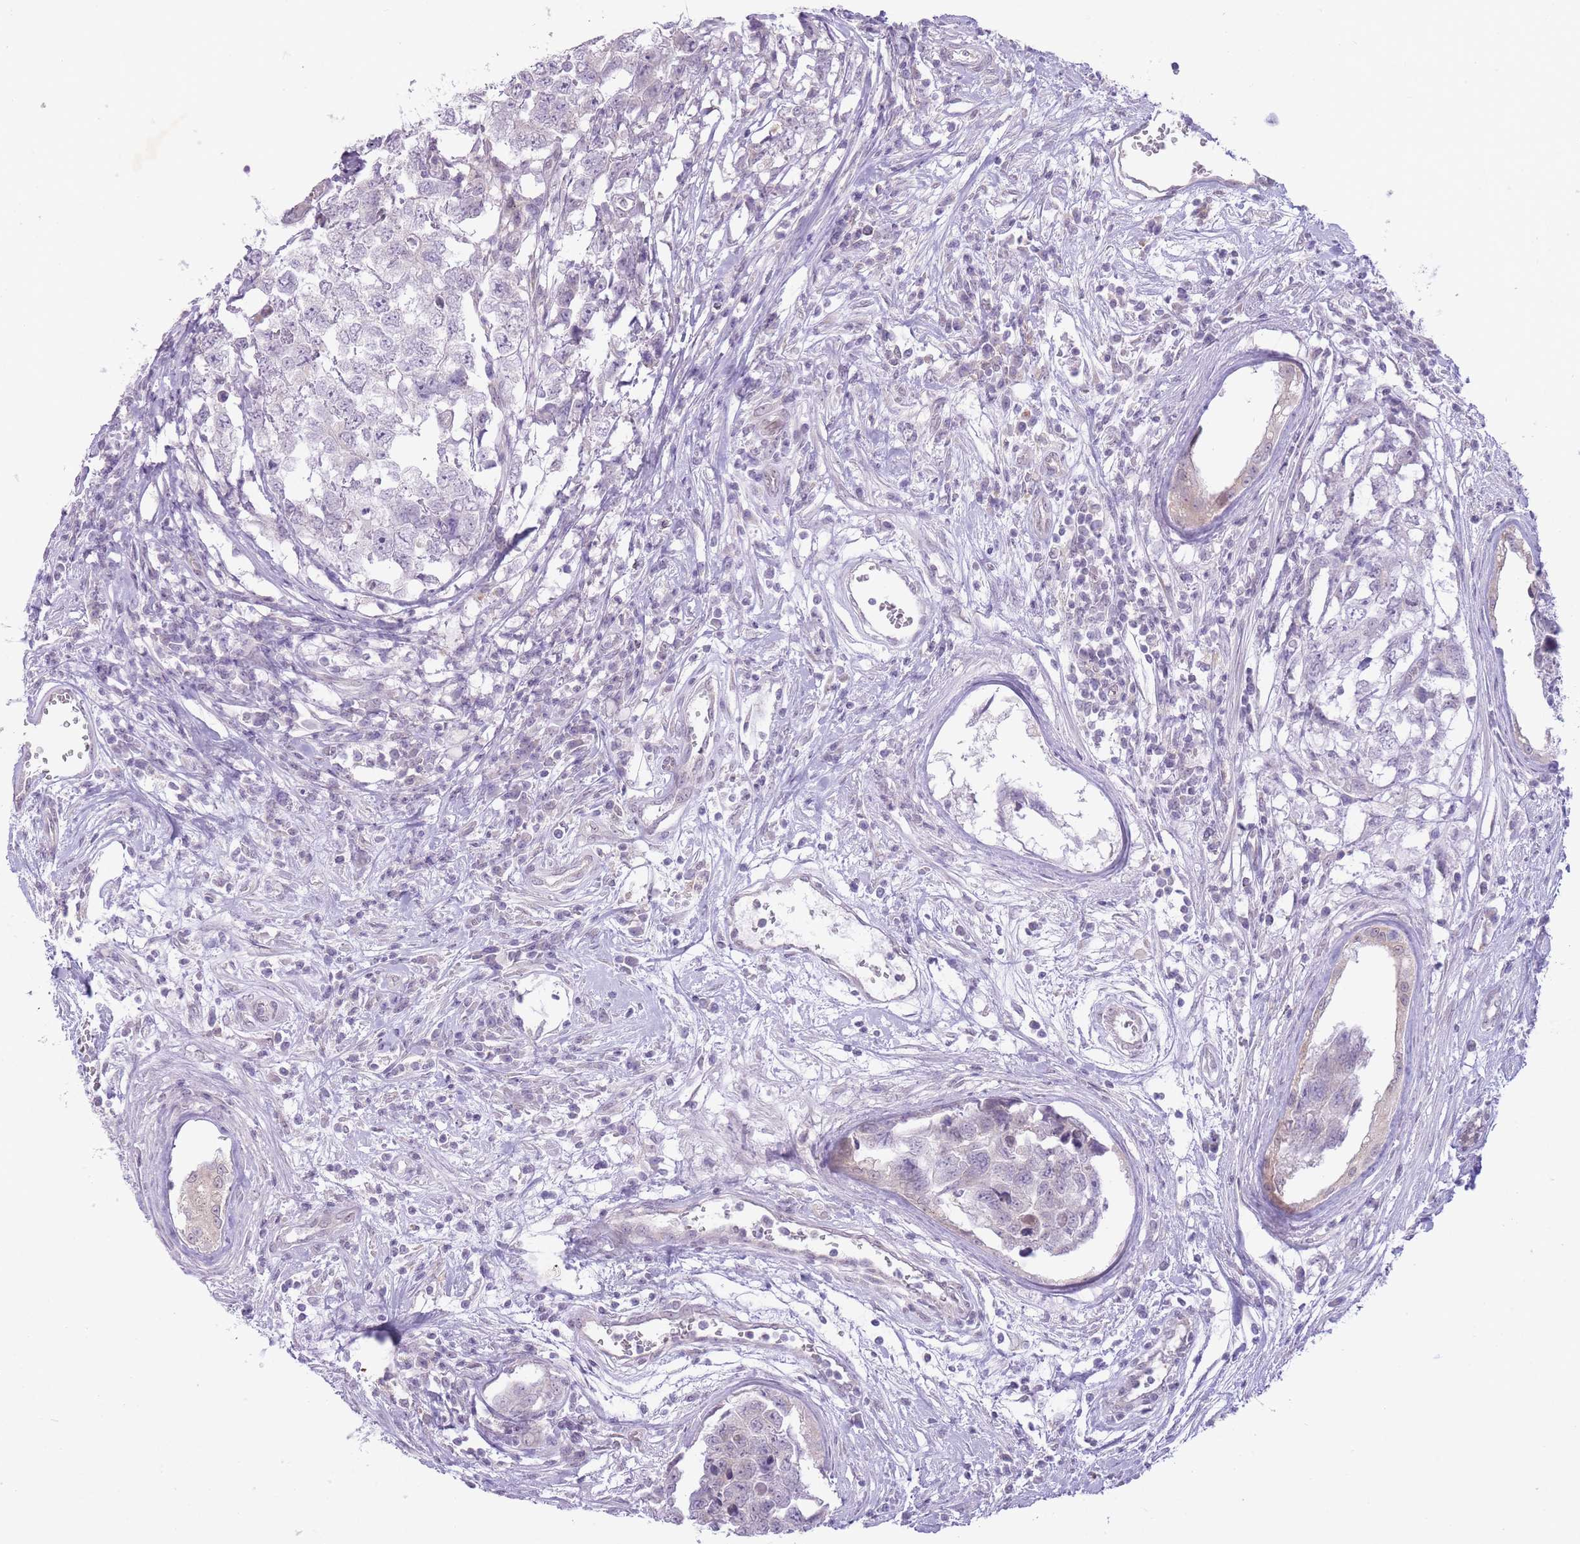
{"staining": {"intensity": "negative", "quantity": "none", "location": "none"}, "tissue": "testis cancer", "cell_type": "Tumor cells", "image_type": "cancer", "snomed": [{"axis": "morphology", "description": "Carcinoma, Embryonal, NOS"}, {"axis": "topography", "description": "Testis"}], "caption": "IHC micrograph of testis embryonal carcinoma stained for a protein (brown), which displays no expression in tumor cells.", "gene": "ARPIN", "patient": {"sex": "male", "age": 22}}